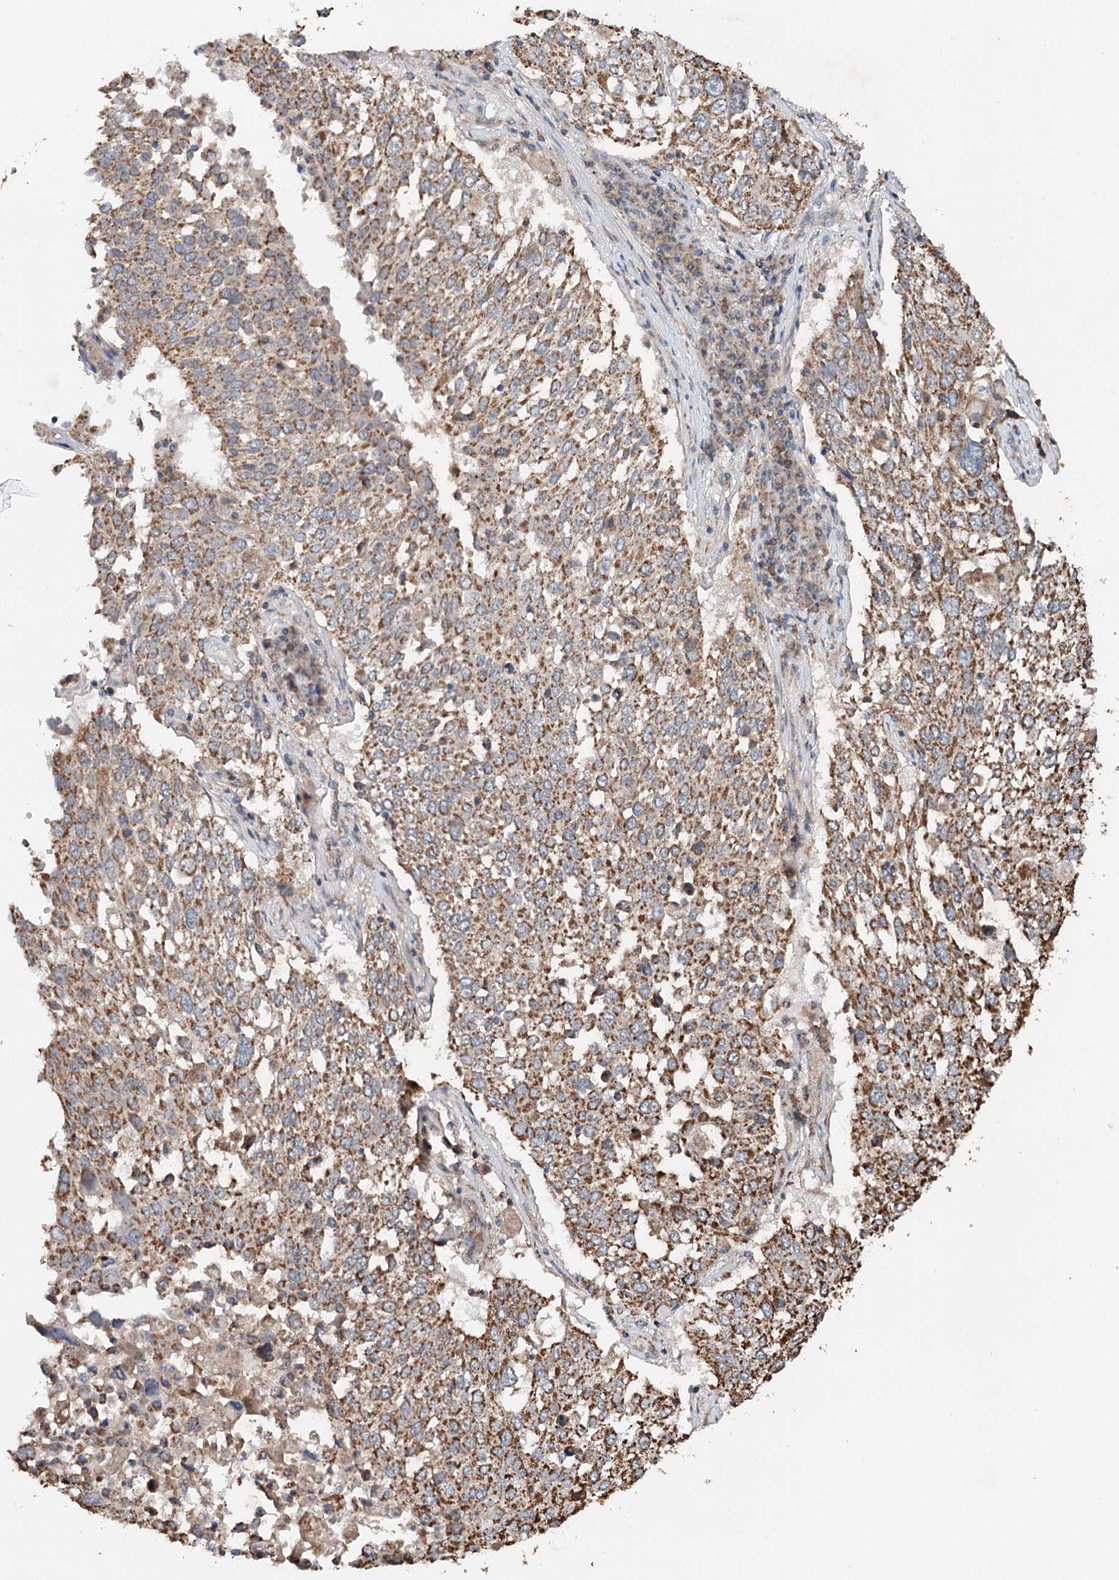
{"staining": {"intensity": "moderate", "quantity": ">75%", "location": "cytoplasmic/membranous"}, "tissue": "lung cancer", "cell_type": "Tumor cells", "image_type": "cancer", "snomed": [{"axis": "morphology", "description": "Squamous cell carcinoma, NOS"}, {"axis": "topography", "description": "Lung"}], "caption": "The histopathology image shows a brown stain indicating the presence of a protein in the cytoplasmic/membranous of tumor cells in lung cancer. The staining was performed using DAB, with brown indicating positive protein expression. Nuclei are stained blue with hematoxylin.", "gene": "PIK3CB", "patient": {"sex": "male", "age": 65}}